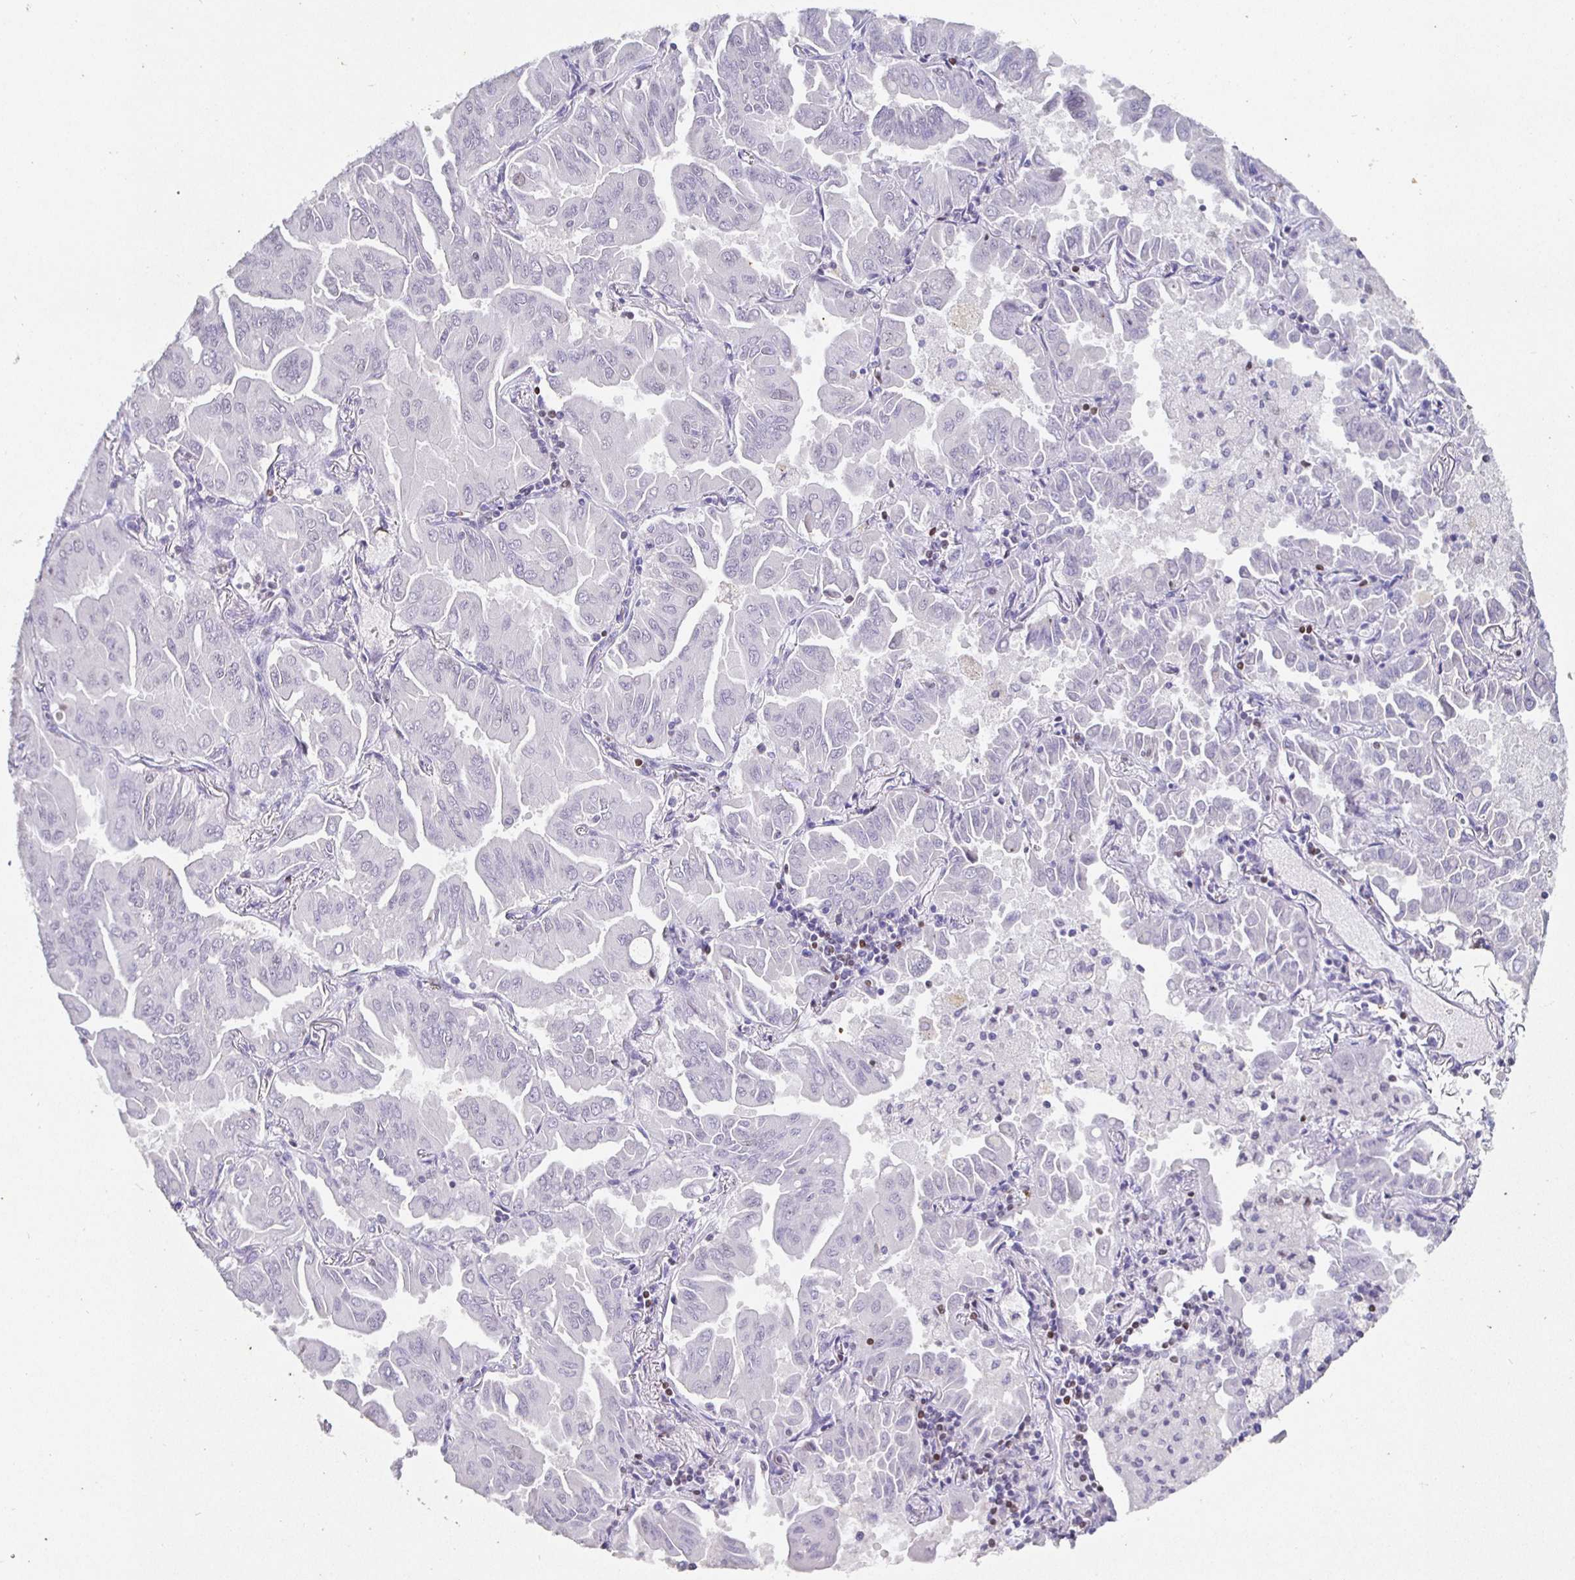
{"staining": {"intensity": "negative", "quantity": "none", "location": "none"}, "tissue": "lung cancer", "cell_type": "Tumor cells", "image_type": "cancer", "snomed": [{"axis": "morphology", "description": "Adenocarcinoma, NOS"}, {"axis": "topography", "description": "Lung"}], "caption": "The image exhibits no significant staining in tumor cells of lung adenocarcinoma.", "gene": "SATB1", "patient": {"sex": "male", "age": 64}}